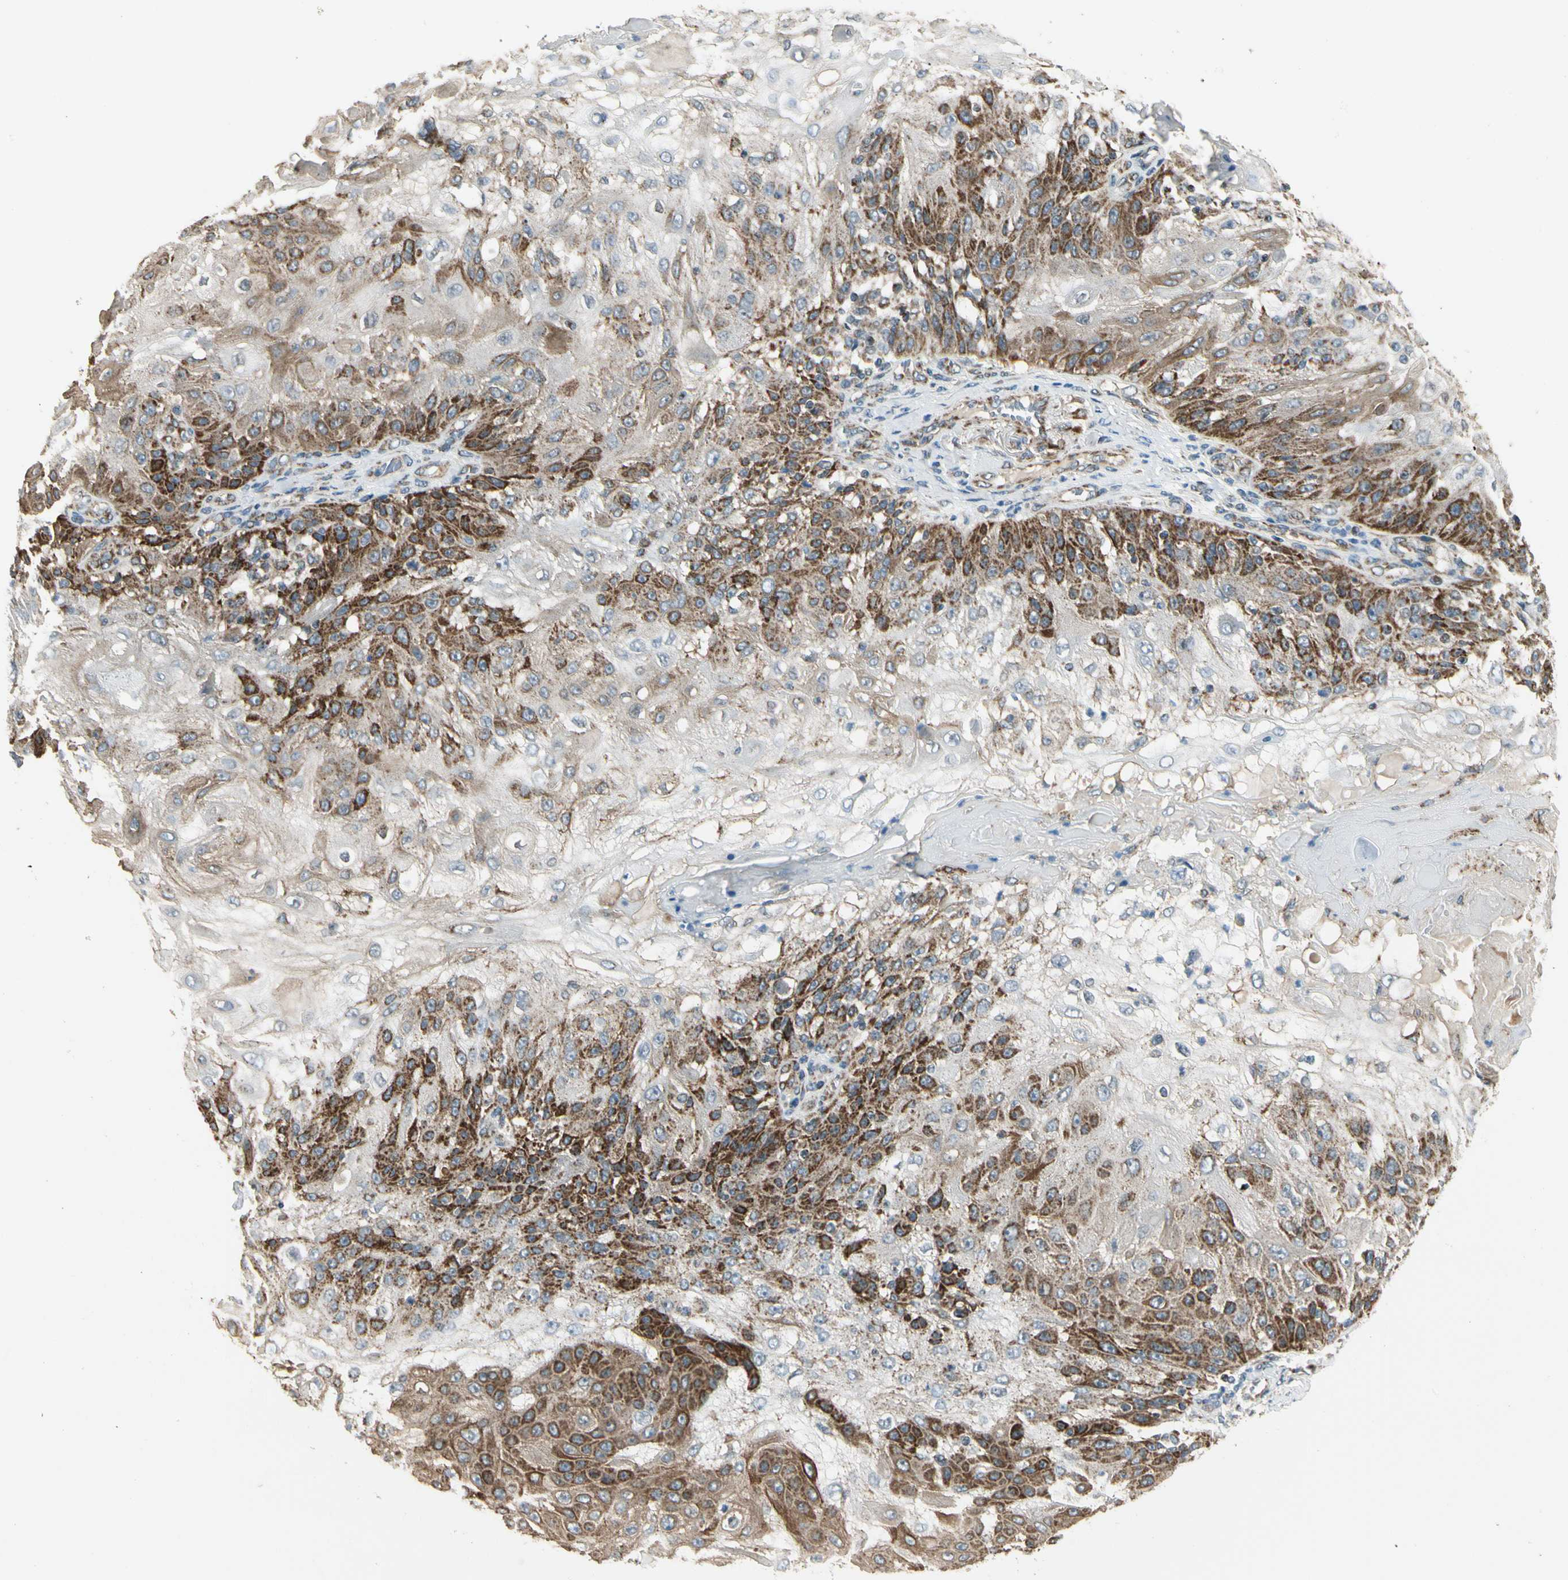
{"staining": {"intensity": "strong", "quantity": "25%-75%", "location": "cytoplasmic/membranous"}, "tissue": "skin cancer", "cell_type": "Tumor cells", "image_type": "cancer", "snomed": [{"axis": "morphology", "description": "Normal tissue, NOS"}, {"axis": "morphology", "description": "Squamous cell carcinoma, NOS"}, {"axis": "topography", "description": "Skin"}], "caption": "This photomicrograph displays squamous cell carcinoma (skin) stained with immunohistochemistry to label a protein in brown. The cytoplasmic/membranous of tumor cells show strong positivity for the protein. Nuclei are counter-stained blue.", "gene": "EPHB3", "patient": {"sex": "female", "age": 83}}